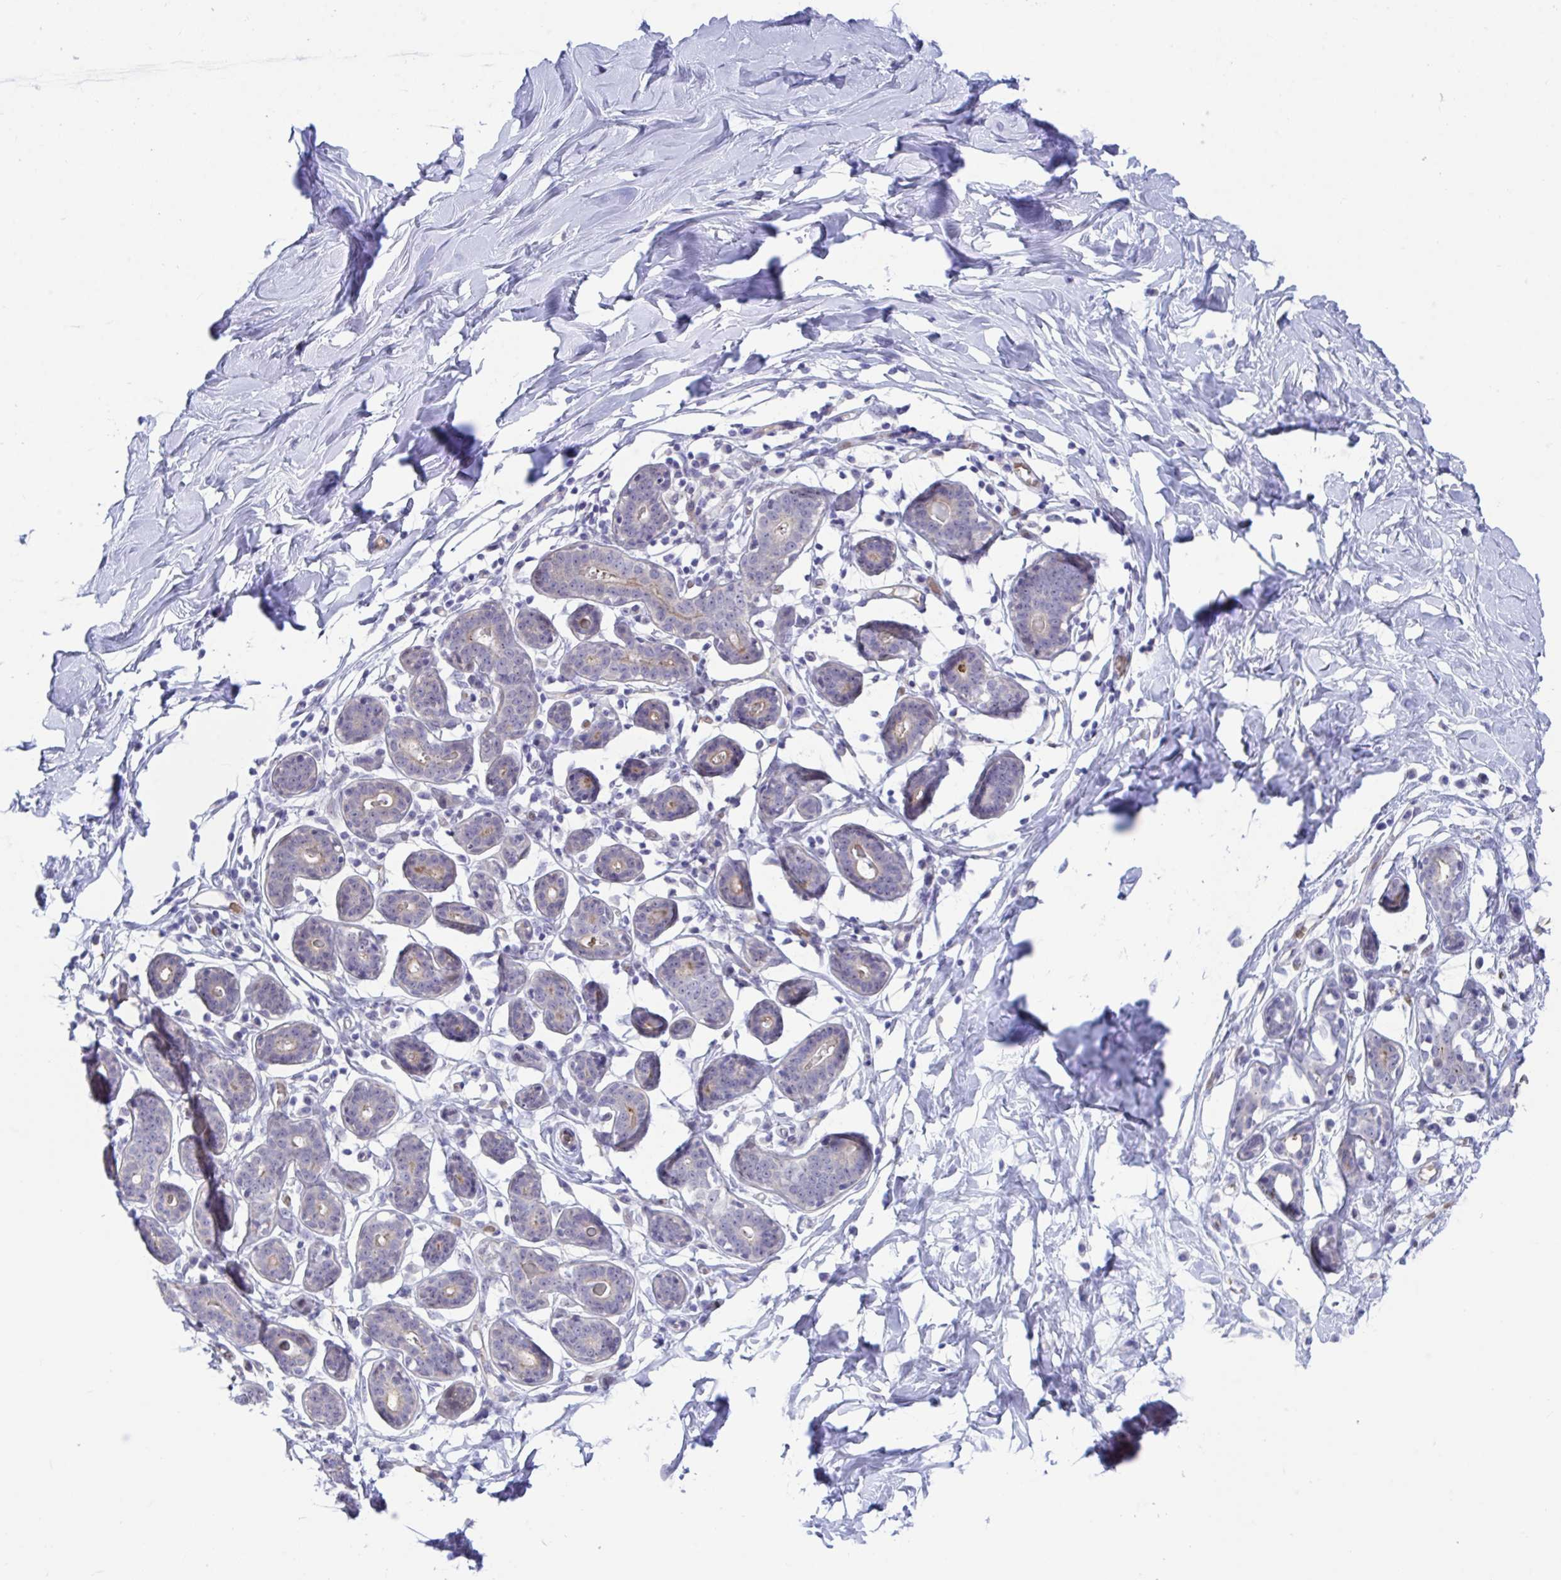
{"staining": {"intensity": "negative", "quantity": "none", "location": "none"}, "tissue": "breast", "cell_type": "Adipocytes", "image_type": "normal", "snomed": [{"axis": "morphology", "description": "Normal tissue, NOS"}, {"axis": "topography", "description": "Breast"}], "caption": "Immunohistochemistry (IHC) image of unremarkable breast stained for a protein (brown), which displays no positivity in adipocytes. Nuclei are stained in blue.", "gene": "CENPQ", "patient": {"sex": "female", "age": 27}}